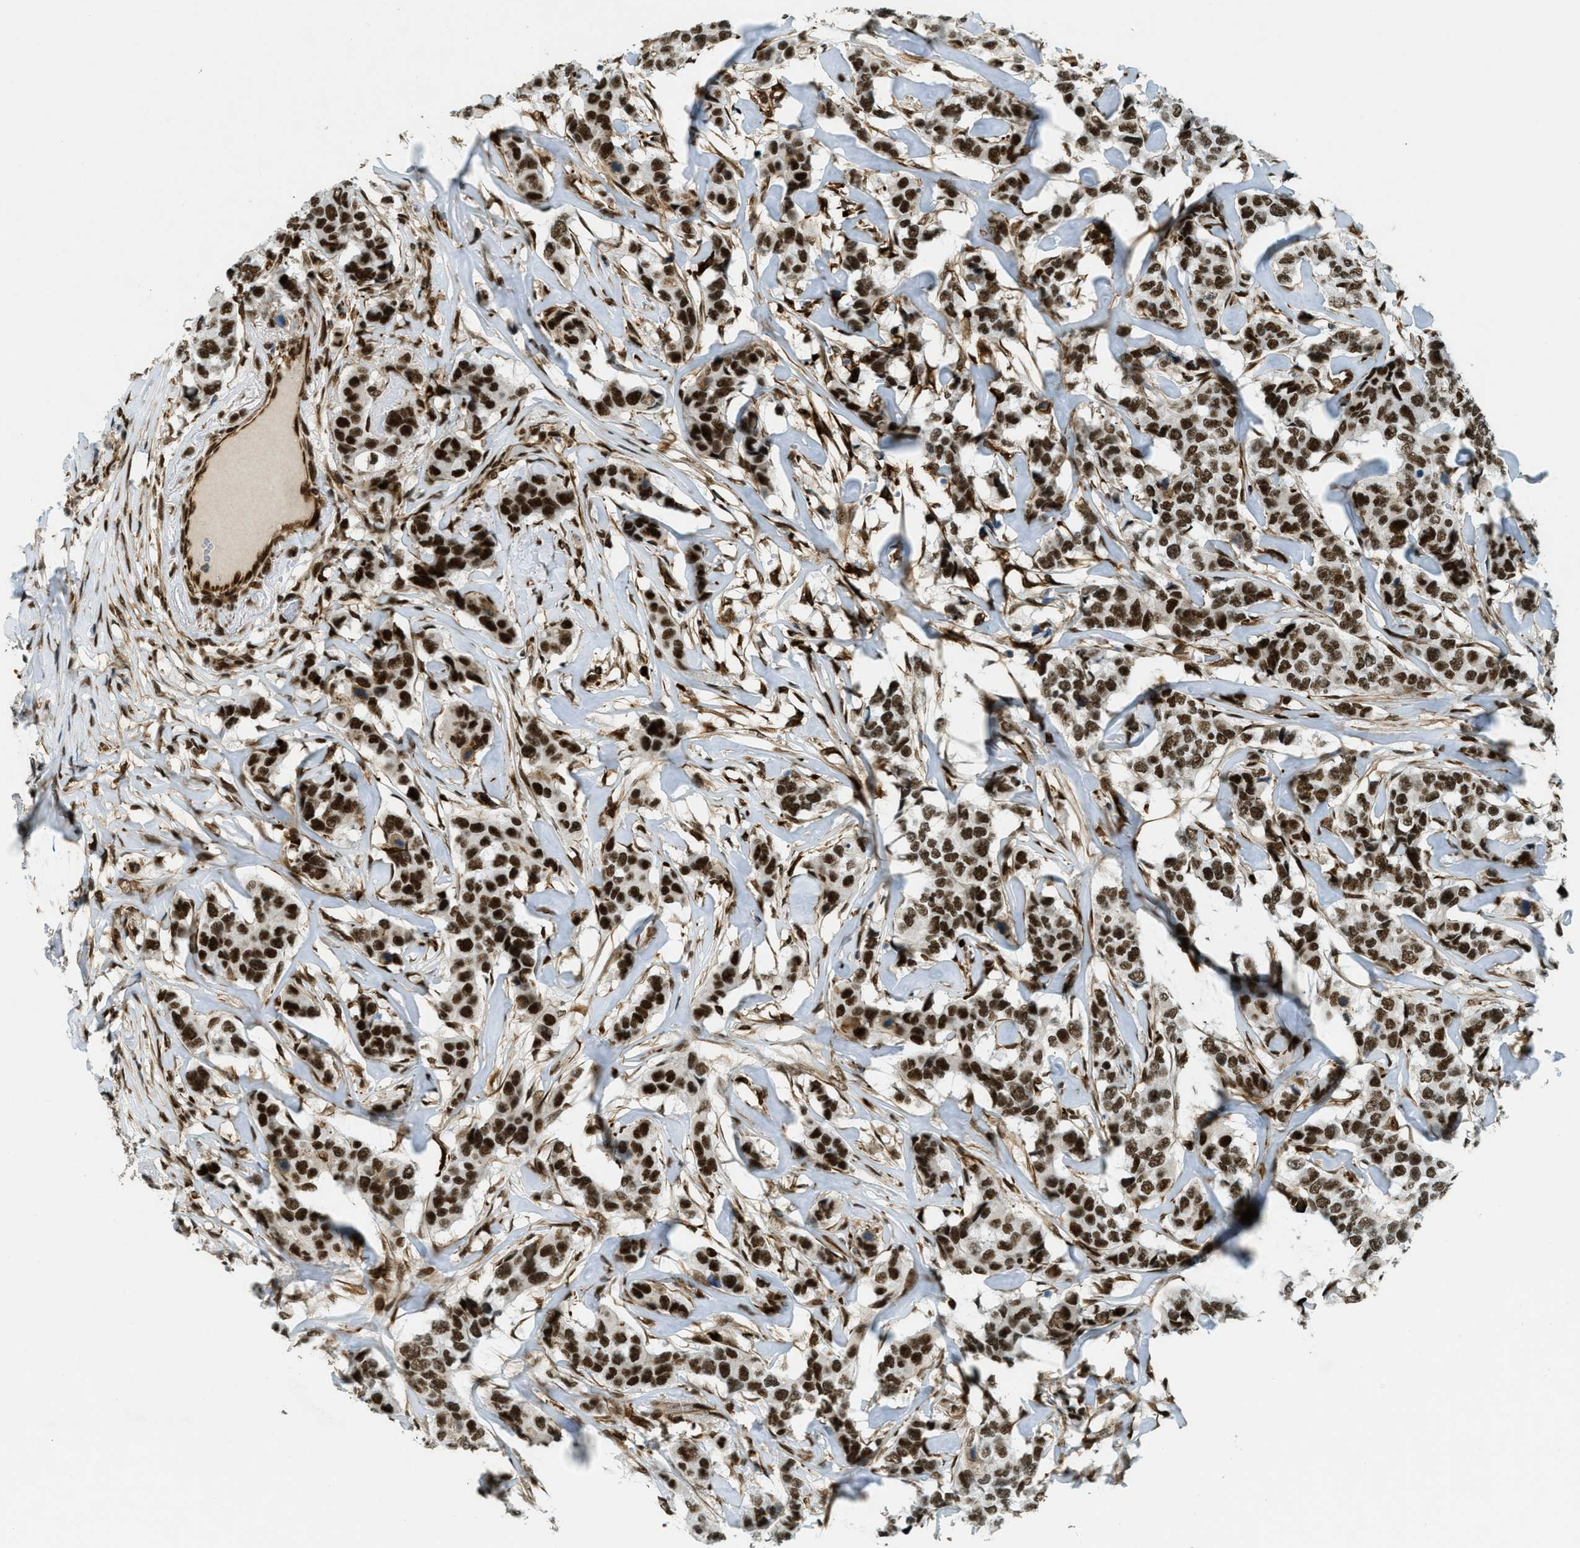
{"staining": {"intensity": "strong", "quantity": ">75%", "location": "nuclear"}, "tissue": "breast cancer", "cell_type": "Tumor cells", "image_type": "cancer", "snomed": [{"axis": "morphology", "description": "Lobular carcinoma"}, {"axis": "topography", "description": "Breast"}], "caption": "DAB (3,3'-diaminobenzidine) immunohistochemical staining of human breast cancer (lobular carcinoma) reveals strong nuclear protein expression in about >75% of tumor cells.", "gene": "ZFR", "patient": {"sex": "female", "age": 59}}